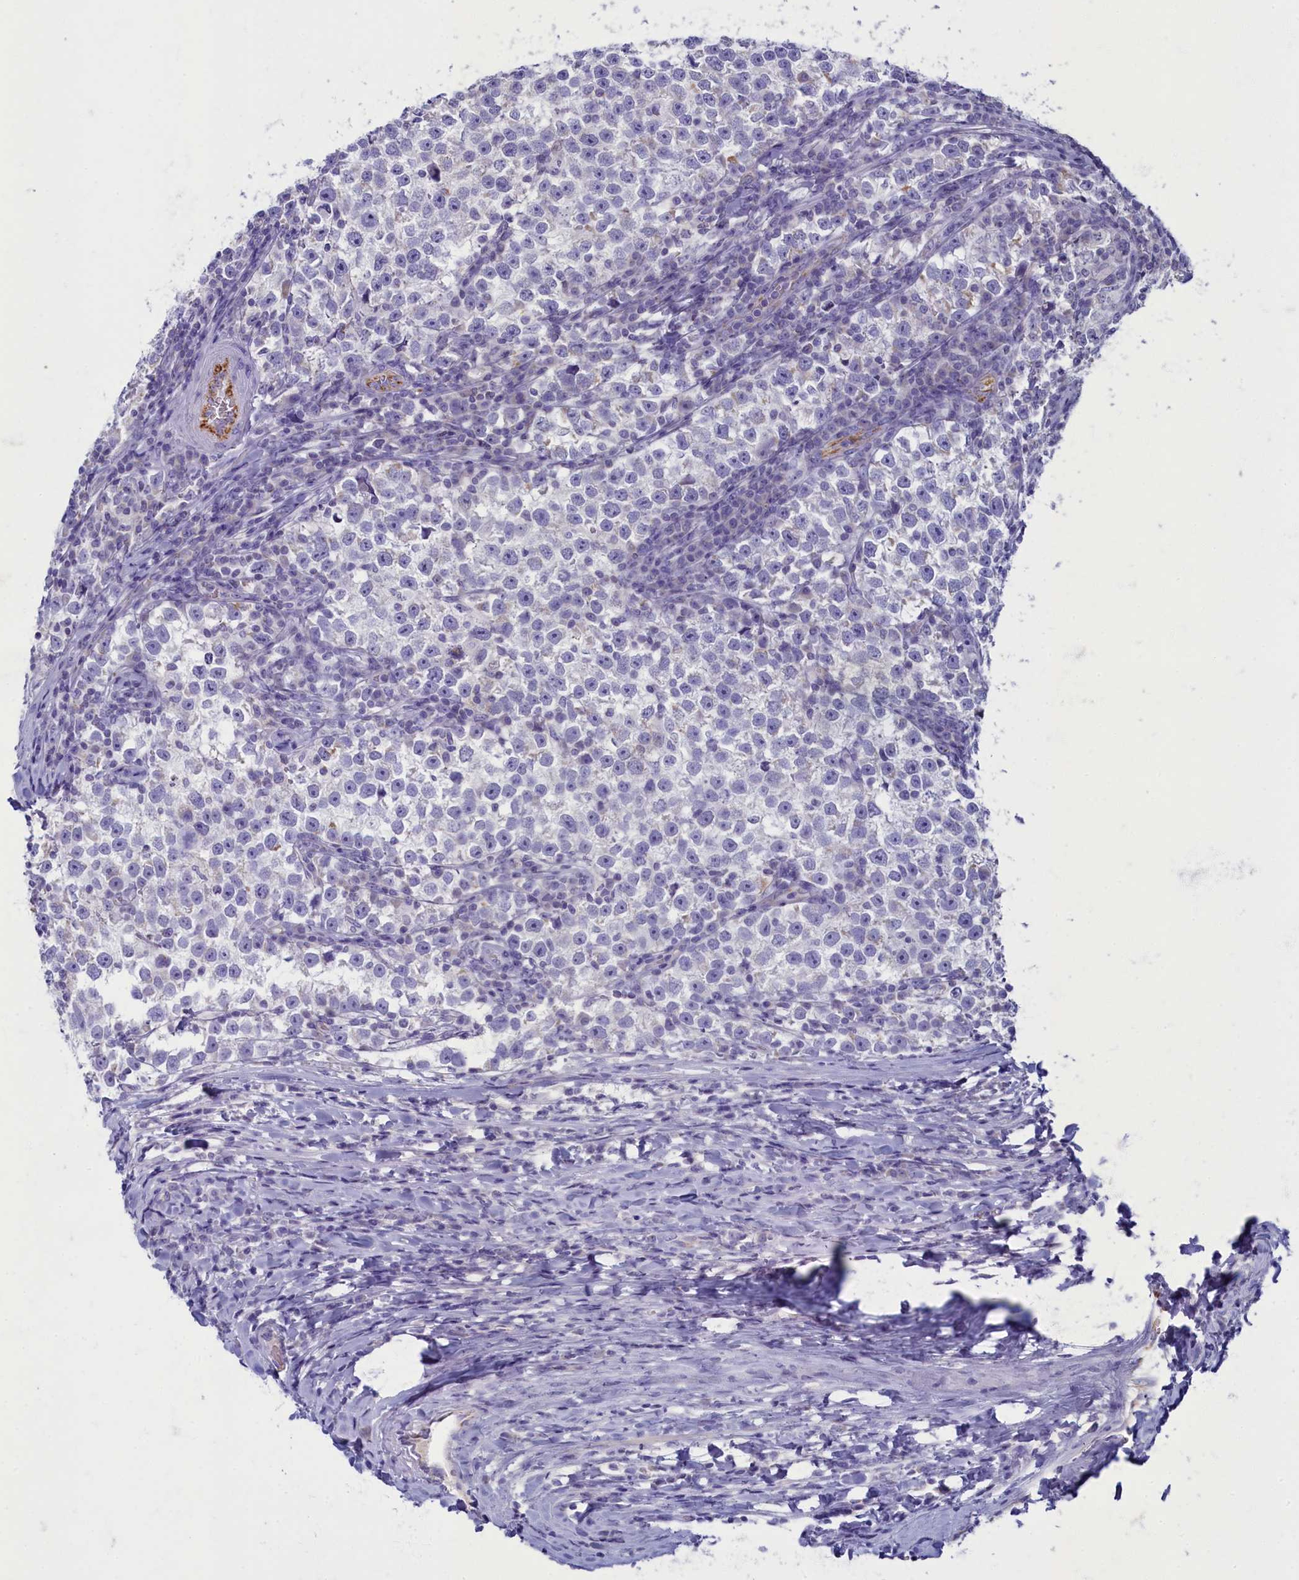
{"staining": {"intensity": "negative", "quantity": "none", "location": "none"}, "tissue": "testis cancer", "cell_type": "Tumor cells", "image_type": "cancer", "snomed": [{"axis": "morphology", "description": "Normal tissue, NOS"}, {"axis": "morphology", "description": "Seminoma, NOS"}, {"axis": "topography", "description": "Testis"}], "caption": "Immunohistochemistry (IHC) of human seminoma (testis) exhibits no expression in tumor cells.", "gene": "OCIAD2", "patient": {"sex": "male", "age": 43}}